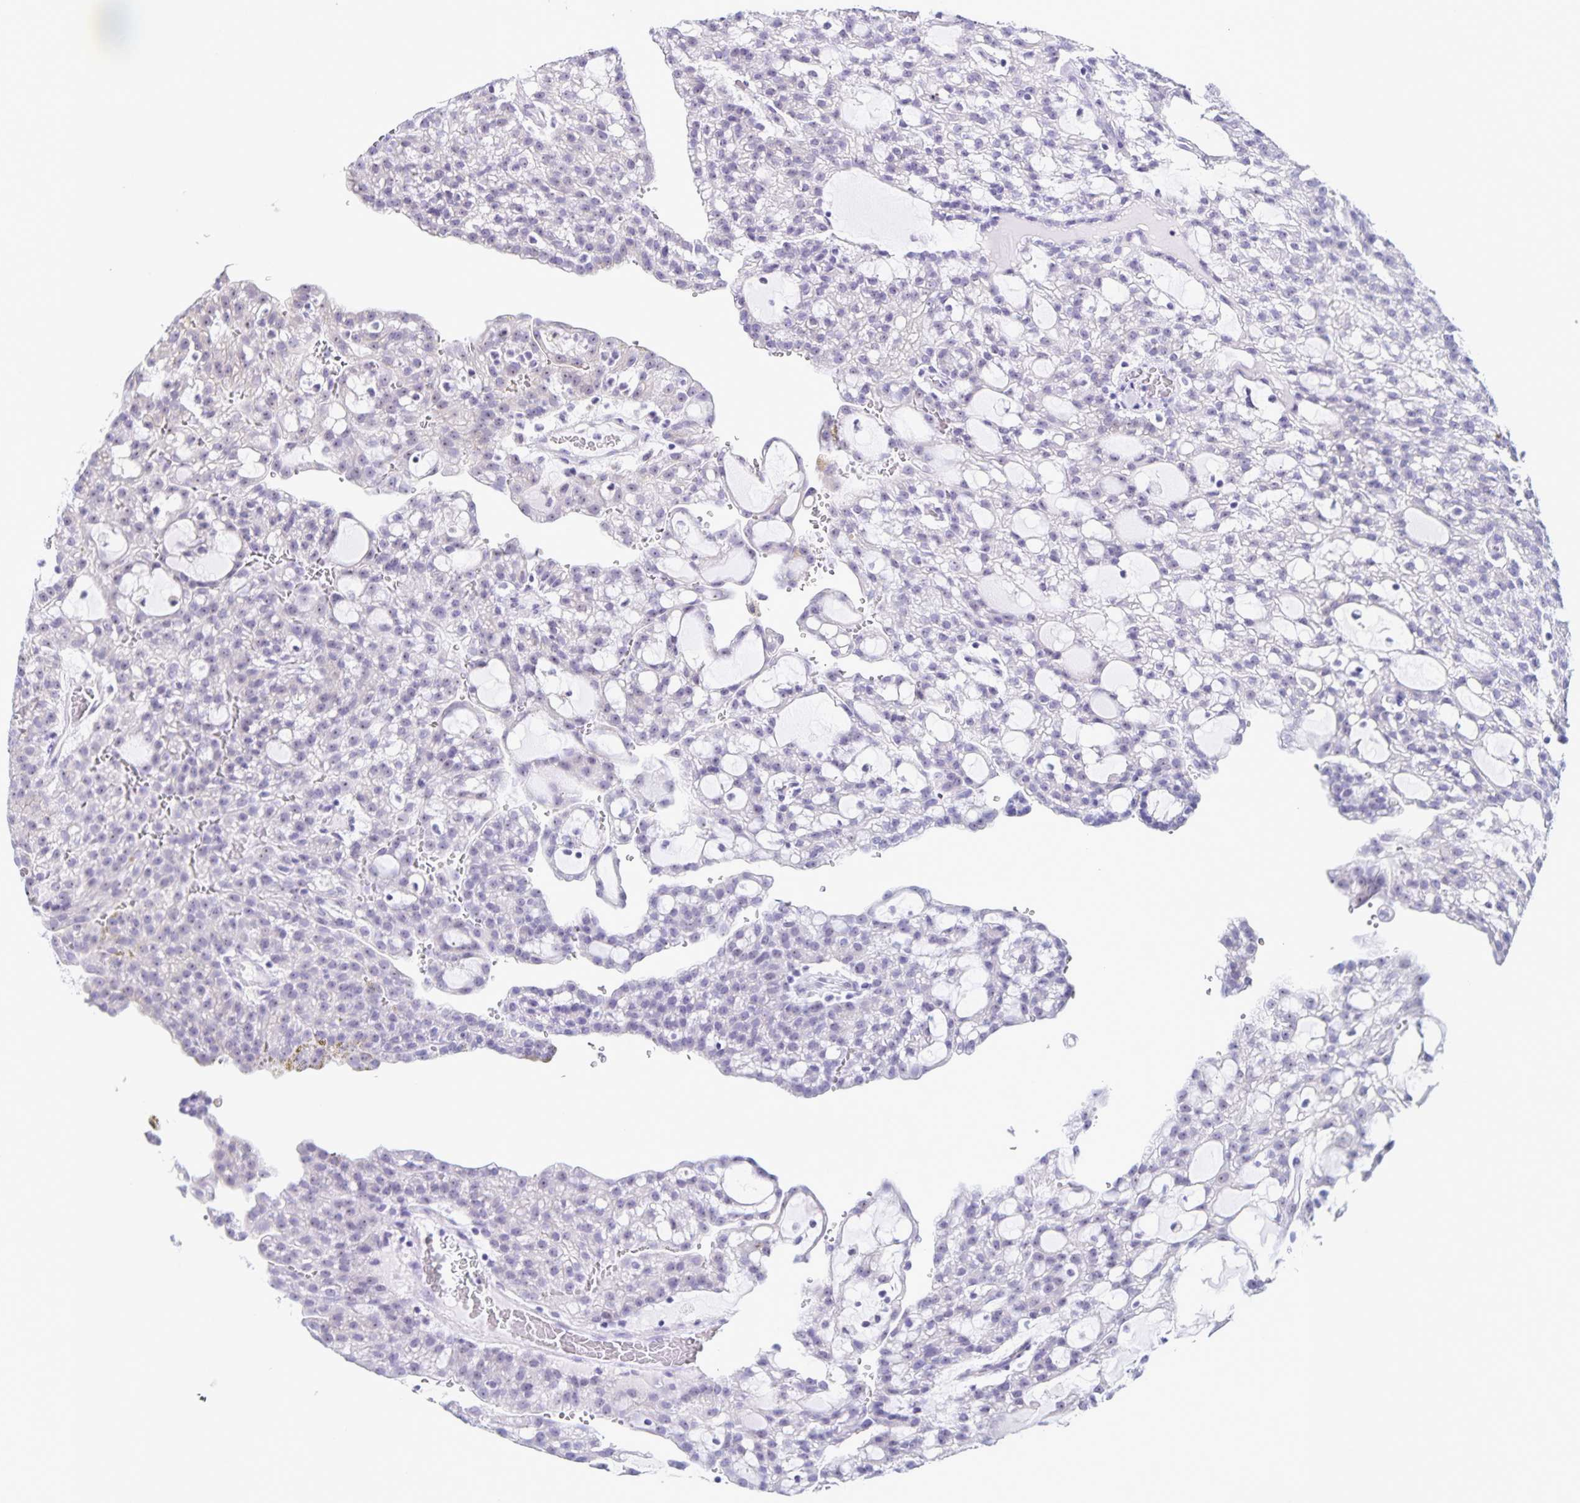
{"staining": {"intensity": "negative", "quantity": "none", "location": "none"}, "tissue": "renal cancer", "cell_type": "Tumor cells", "image_type": "cancer", "snomed": [{"axis": "morphology", "description": "Adenocarcinoma, NOS"}, {"axis": "topography", "description": "Kidney"}], "caption": "Immunohistochemistry (IHC) of human renal adenocarcinoma reveals no positivity in tumor cells.", "gene": "FAM170A", "patient": {"sex": "male", "age": 63}}